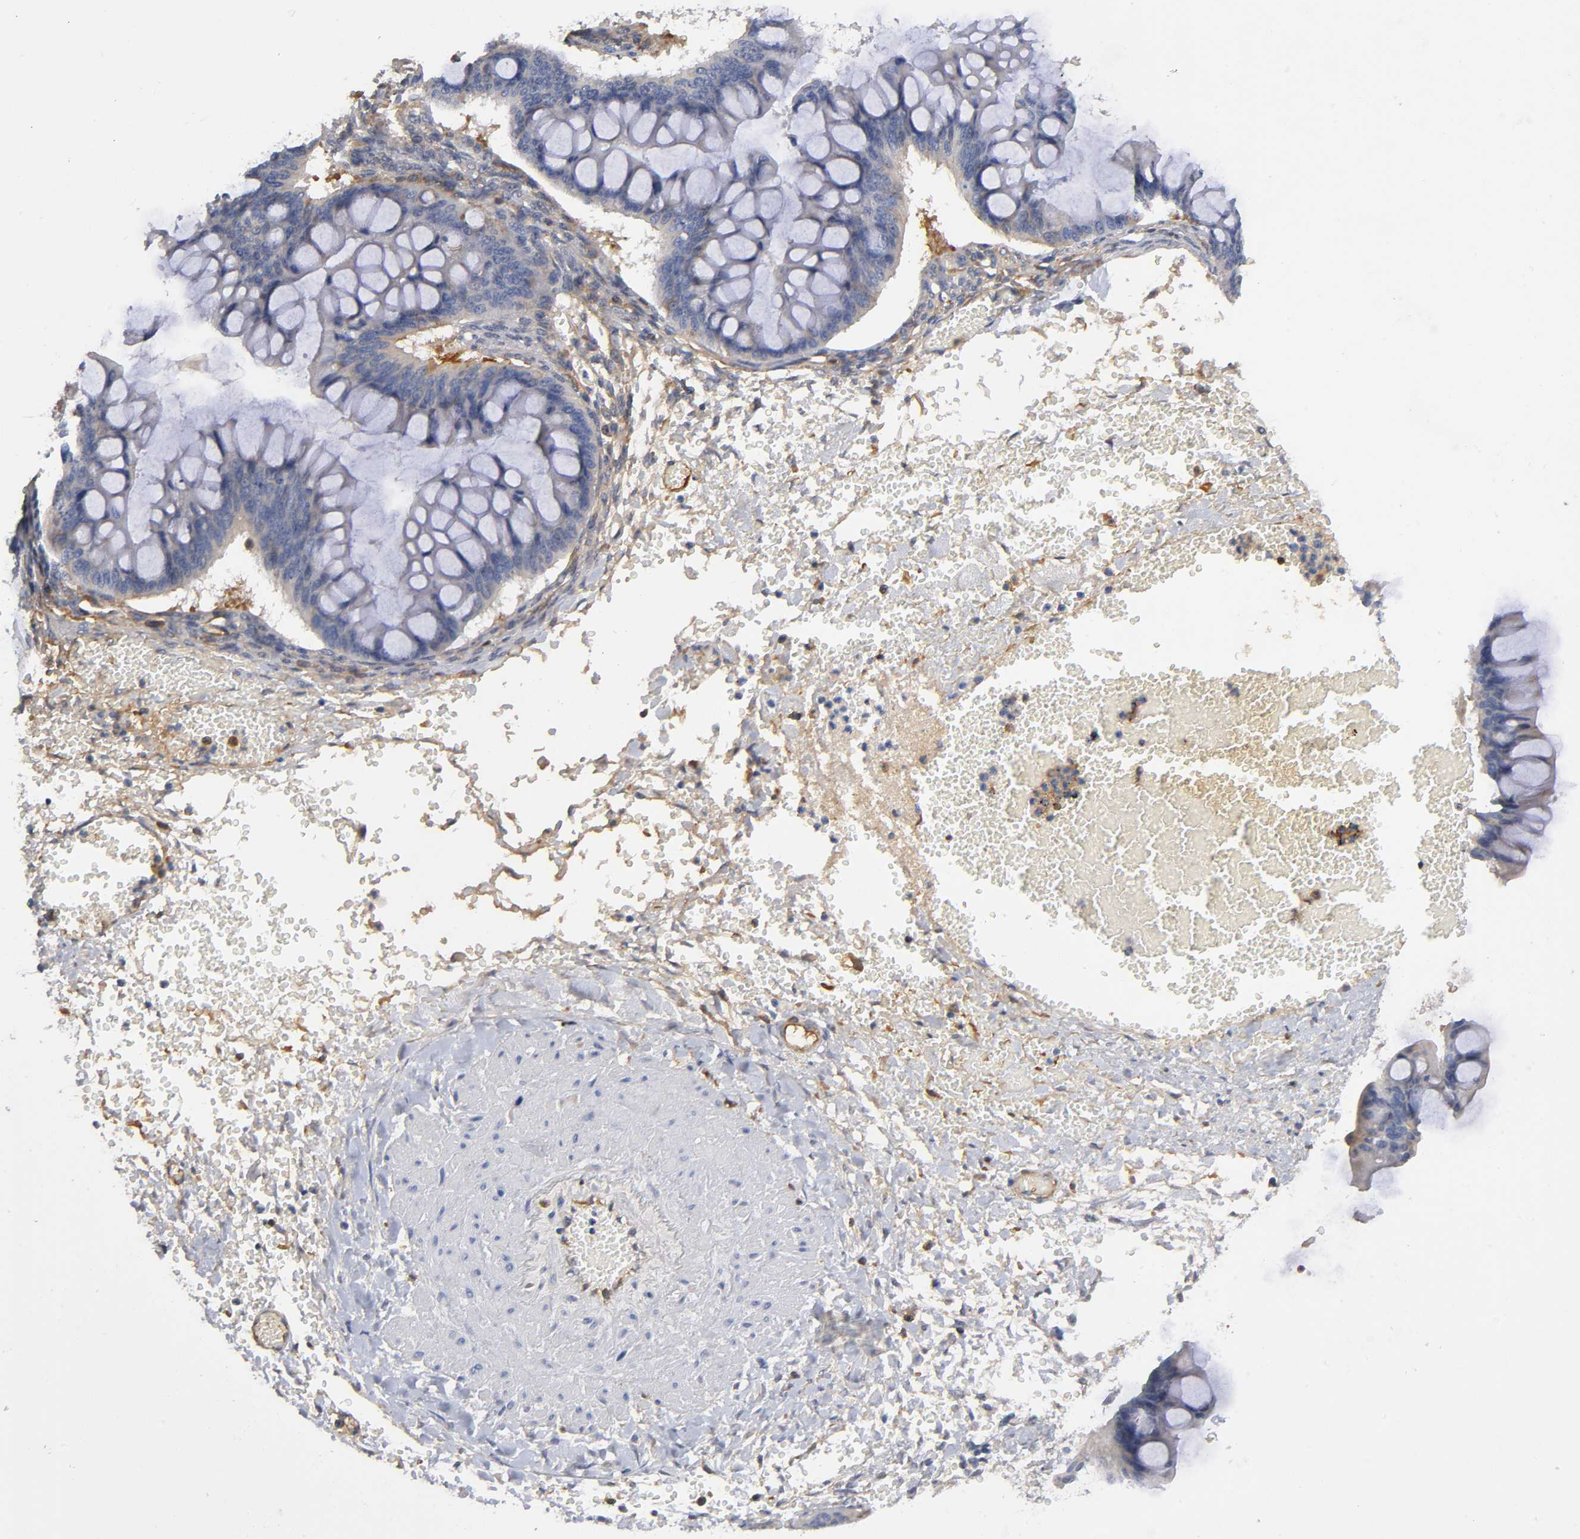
{"staining": {"intensity": "weak", "quantity": "25%-75%", "location": "cytoplasmic/membranous"}, "tissue": "ovarian cancer", "cell_type": "Tumor cells", "image_type": "cancer", "snomed": [{"axis": "morphology", "description": "Cystadenocarcinoma, mucinous, NOS"}, {"axis": "topography", "description": "Ovary"}], "caption": "Human ovarian cancer (mucinous cystadenocarcinoma) stained with a brown dye shows weak cytoplasmic/membranous positive expression in about 25%-75% of tumor cells.", "gene": "NOVA1", "patient": {"sex": "female", "age": 73}}